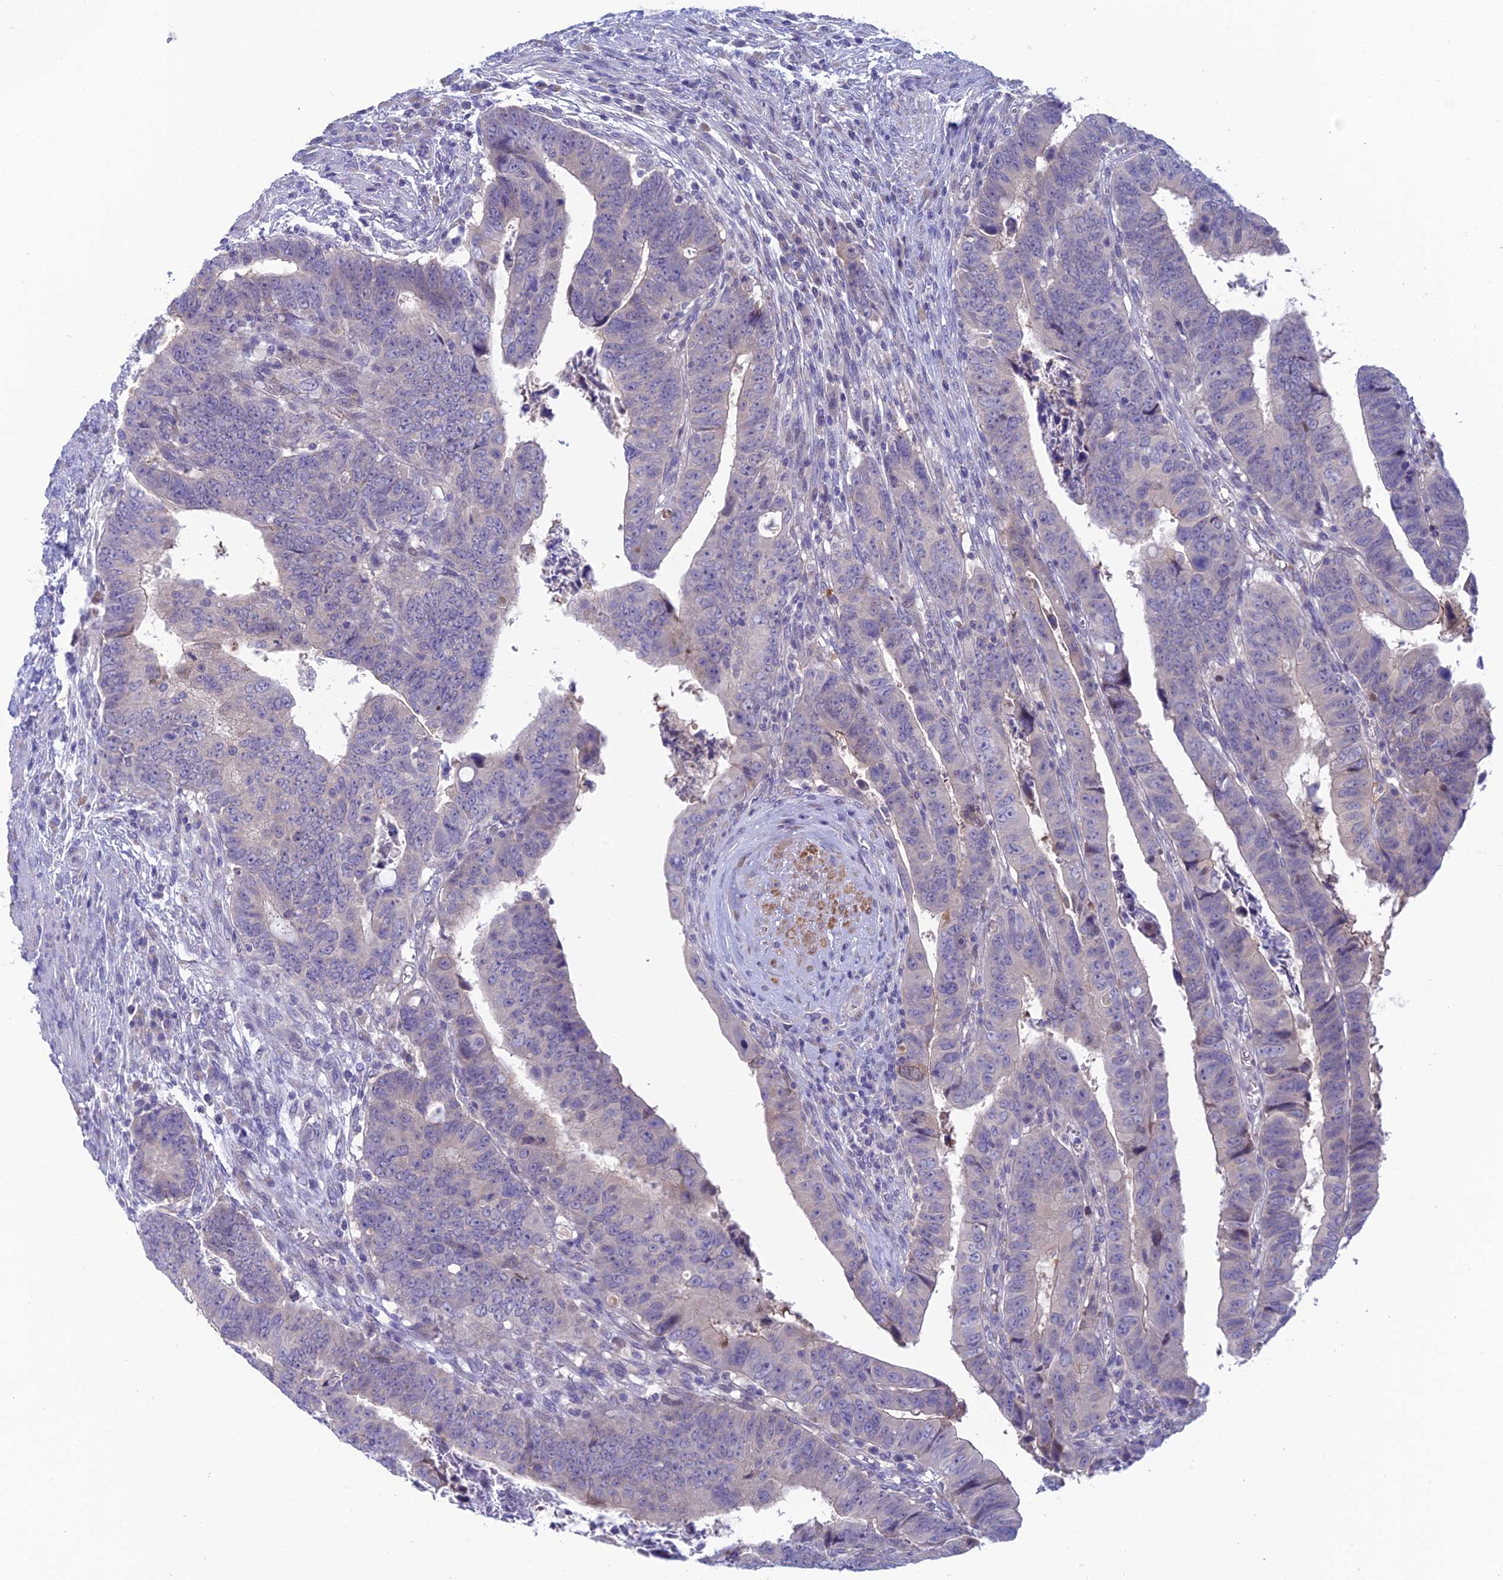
{"staining": {"intensity": "negative", "quantity": "none", "location": "none"}, "tissue": "colorectal cancer", "cell_type": "Tumor cells", "image_type": "cancer", "snomed": [{"axis": "morphology", "description": "Normal tissue, NOS"}, {"axis": "morphology", "description": "Adenocarcinoma, NOS"}, {"axis": "topography", "description": "Rectum"}], "caption": "Immunohistochemistry of colorectal cancer (adenocarcinoma) displays no positivity in tumor cells. (DAB (3,3'-diaminobenzidine) immunohistochemistry with hematoxylin counter stain).", "gene": "XPO7", "patient": {"sex": "female", "age": 65}}